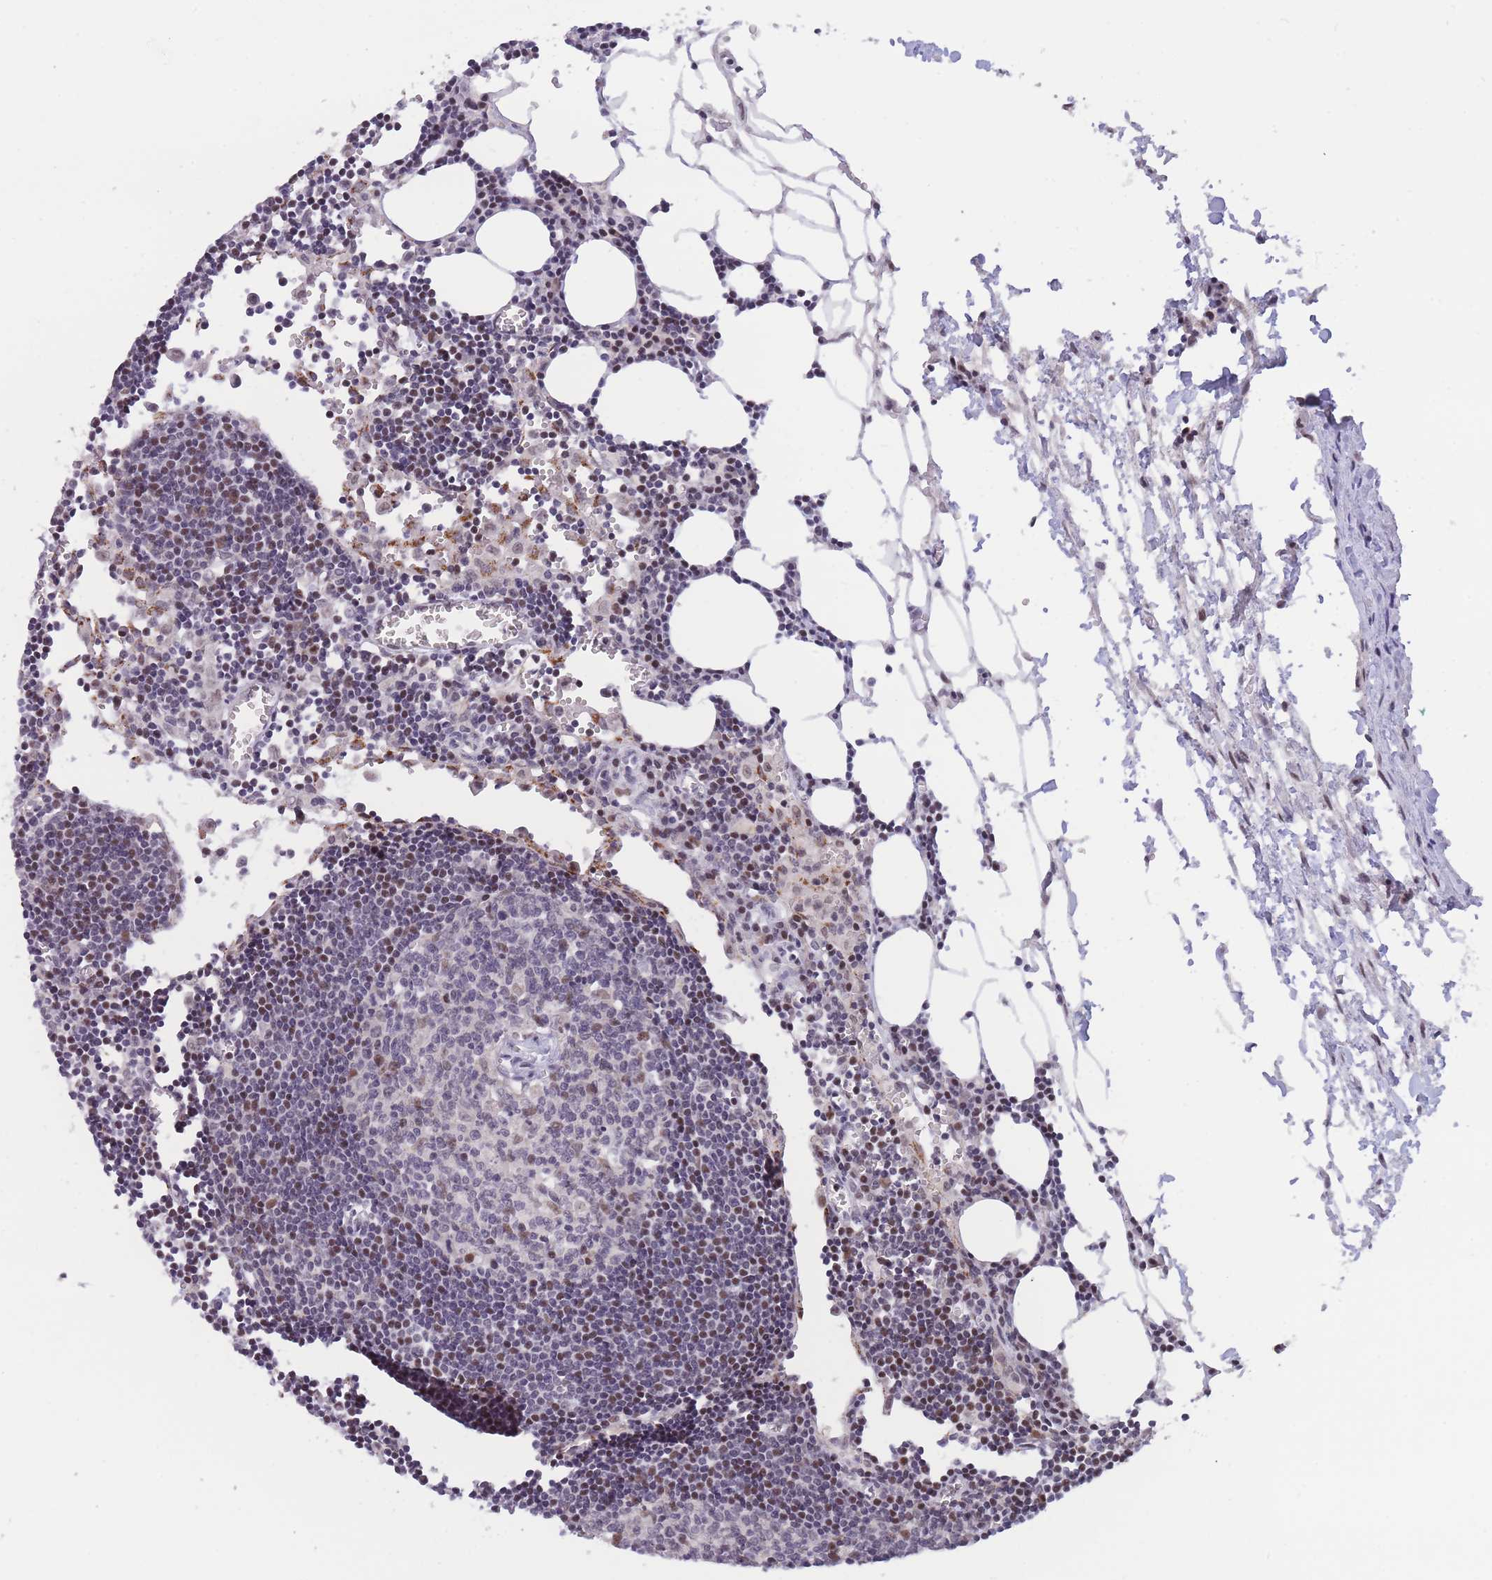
{"staining": {"intensity": "moderate", "quantity": "<25%", "location": "nuclear"}, "tissue": "lymph node", "cell_type": "Germinal center cells", "image_type": "normal", "snomed": [{"axis": "morphology", "description": "Normal tissue, NOS"}, {"axis": "topography", "description": "Lymph node"}], "caption": "This image displays immunohistochemistry staining of unremarkable human lymph node, with low moderate nuclear positivity in approximately <25% of germinal center cells.", "gene": "TARBP2", "patient": {"sex": "male", "age": 62}}